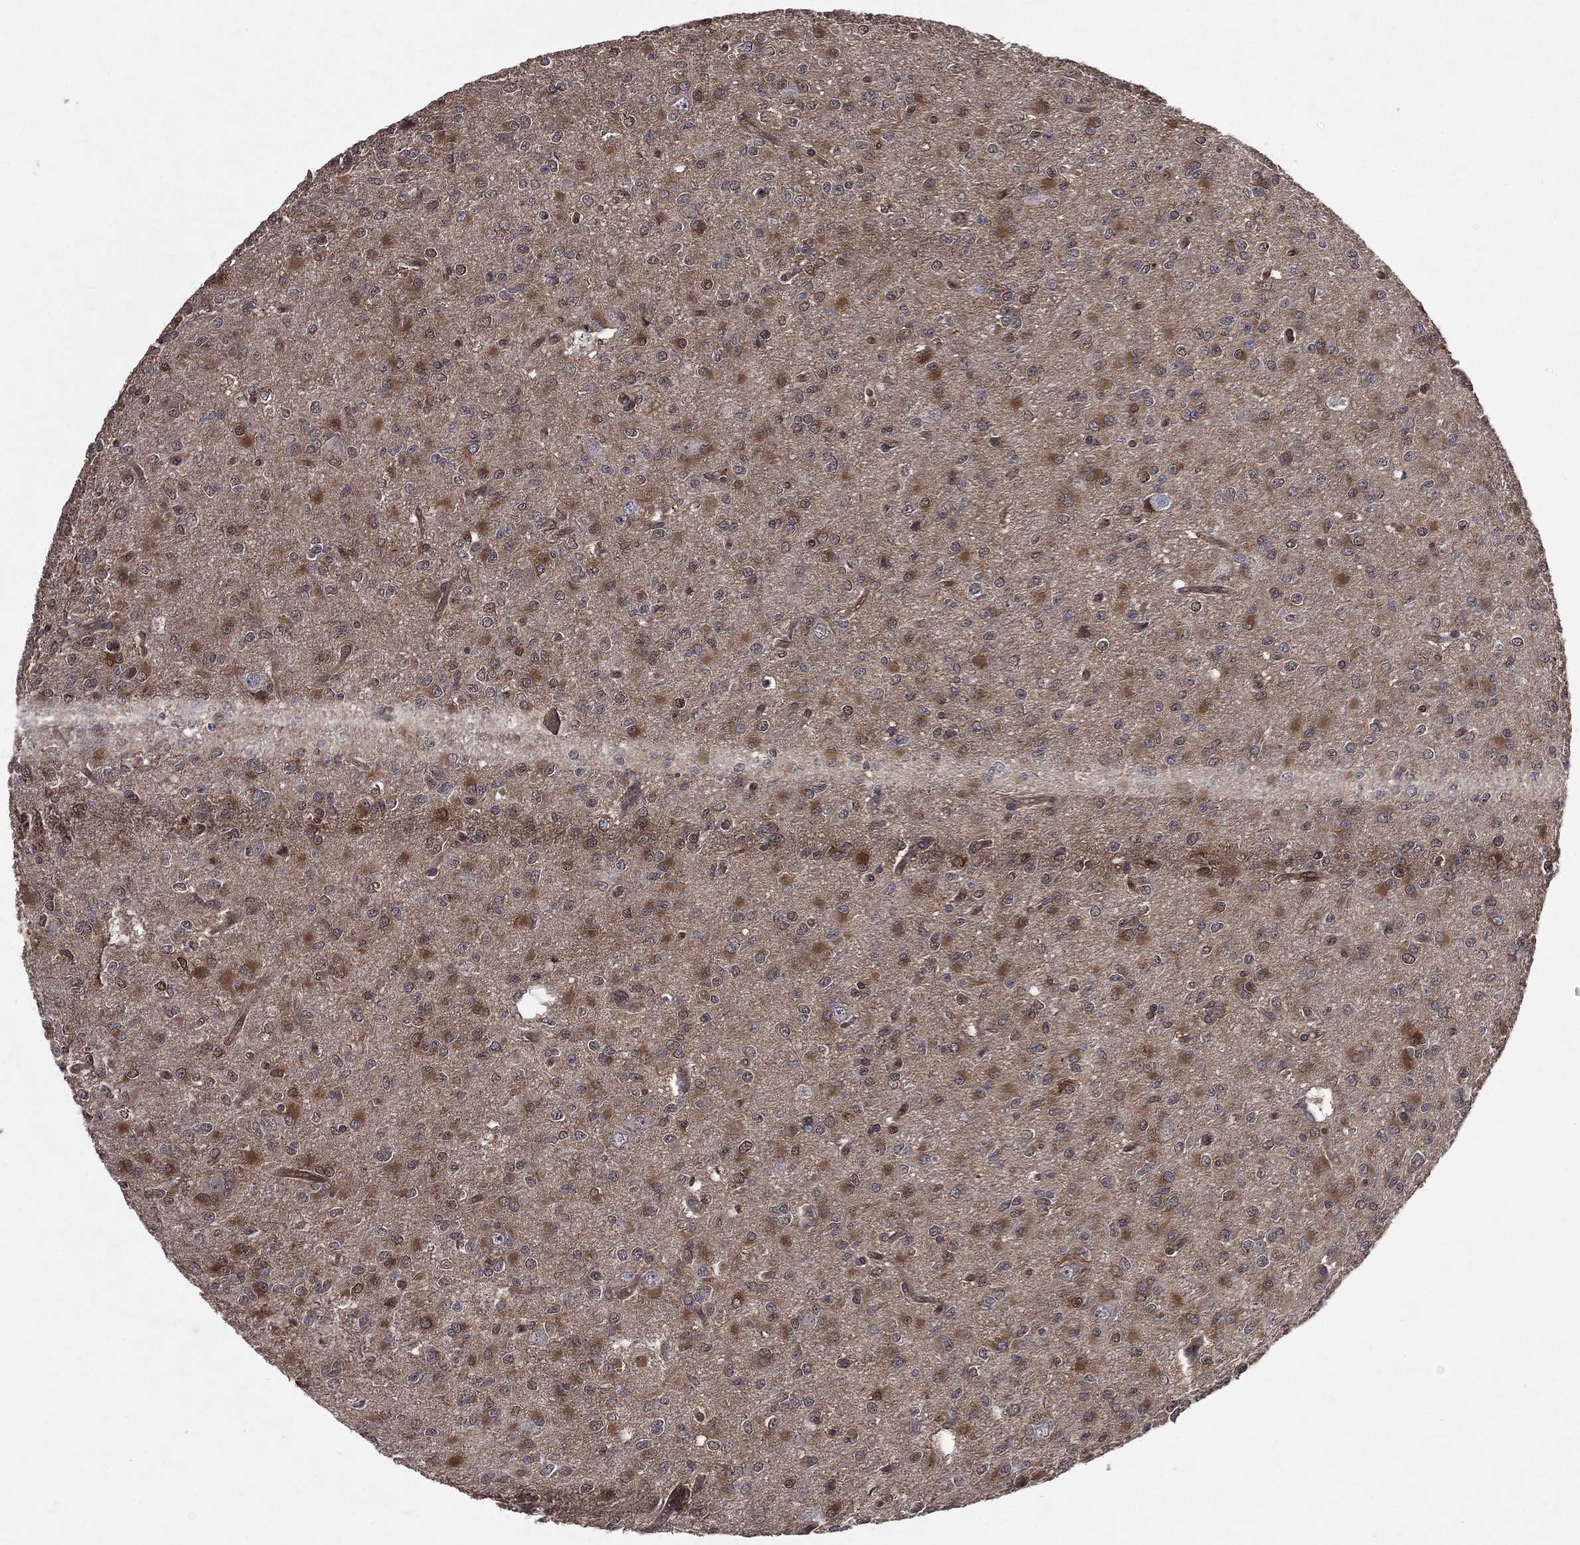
{"staining": {"intensity": "moderate", "quantity": "25%-75%", "location": "cytoplasmic/membranous"}, "tissue": "glioma", "cell_type": "Tumor cells", "image_type": "cancer", "snomed": [{"axis": "morphology", "description": "Glioma, malignant, Low grade"}, {"axis": "topography", "description": "Brain"}], "caption": "Low-grade glioma (malignant) stained with a protein marker reveals moderate staining in tumor cells.", "gene": "GMPR2", "patient": {"sex": "male", "age": 27}}